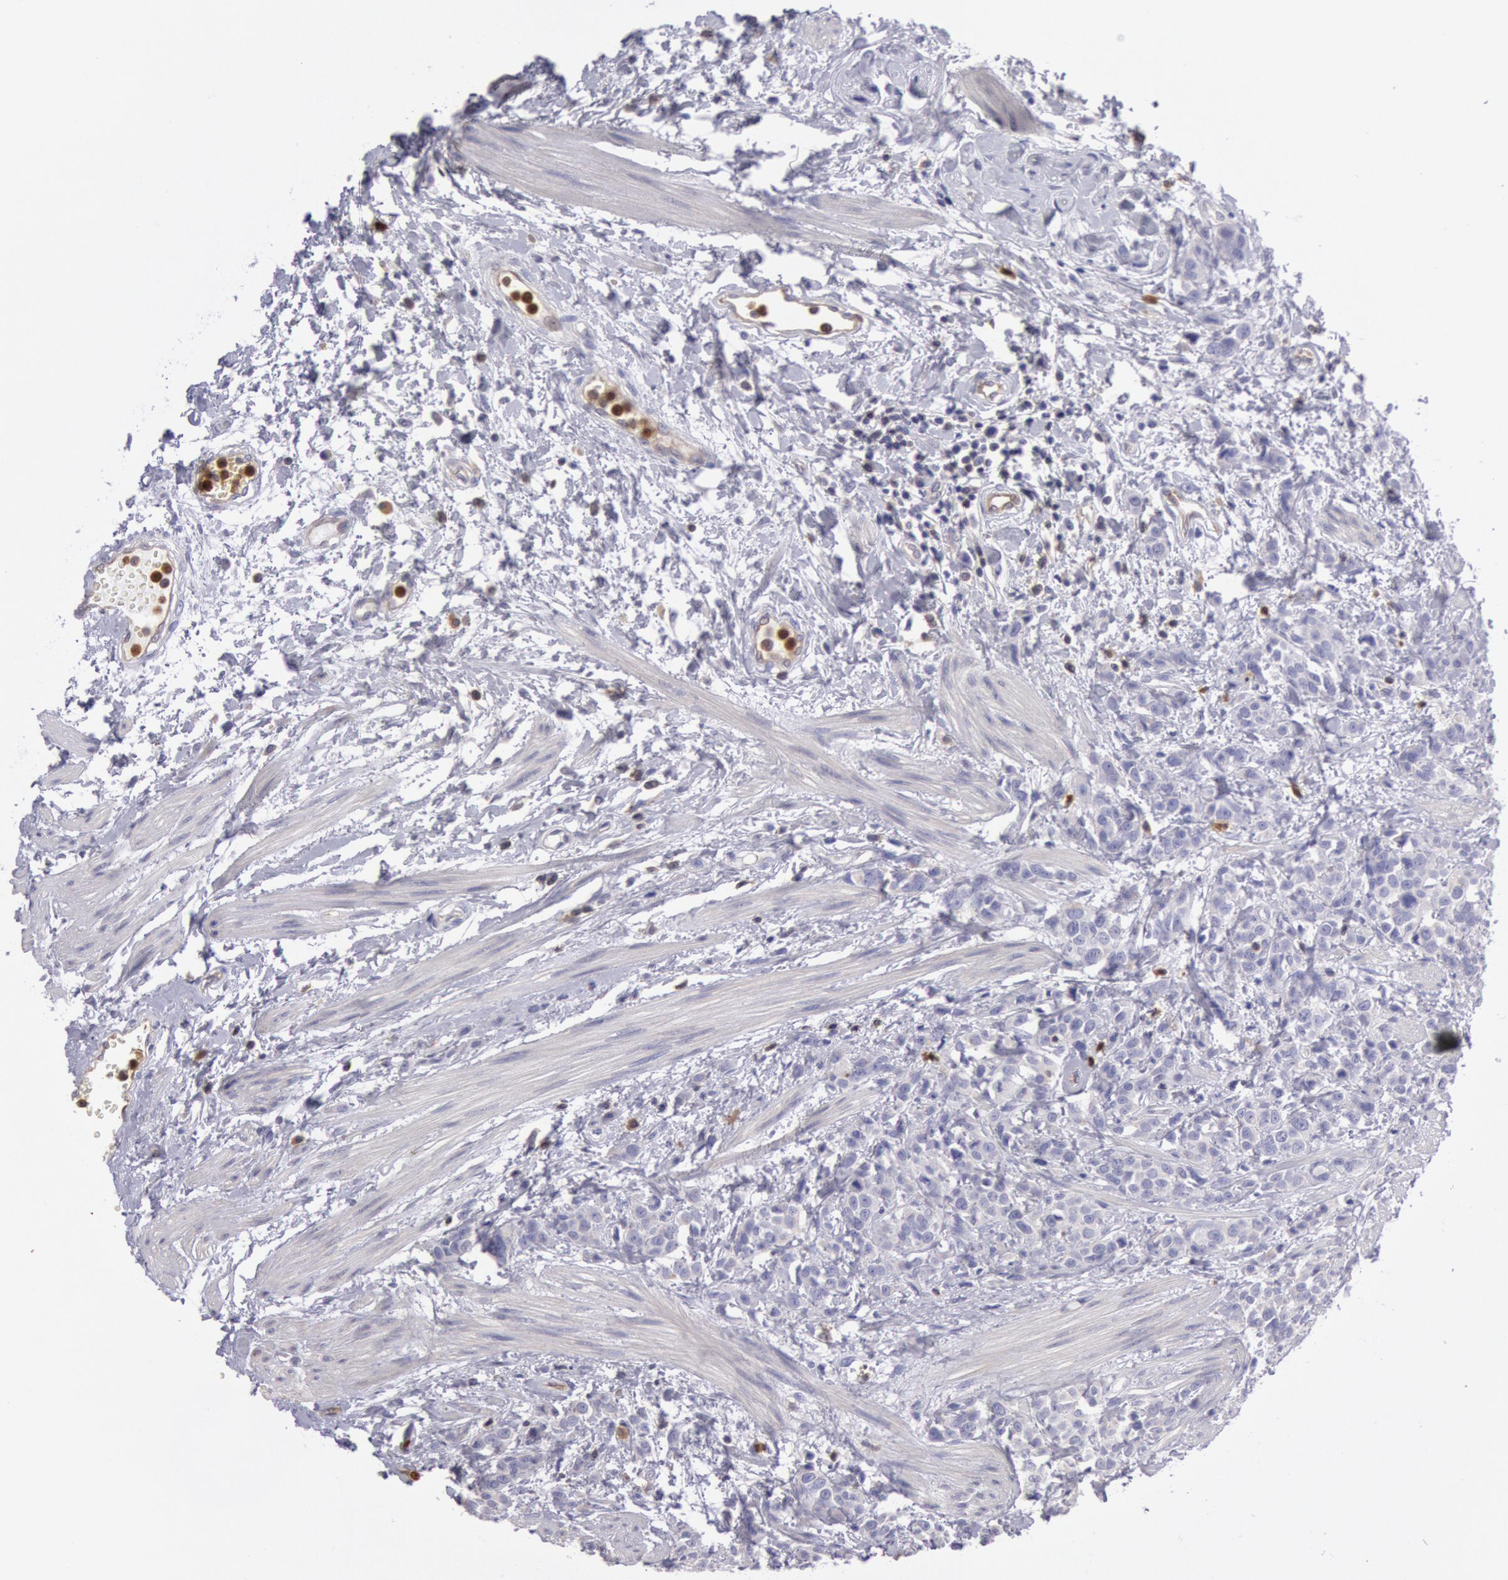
{"staining": {"intensity": "negative", "quantity": "none", "location": "none"}, "tissue": "urothelial cancer", "cell_type": "Tumor cells", "image_type": "cancer", "snomed": [{"axis": "morphology", "description": "Urothelial carcinoma, High grade"}, {"axis": "topography", "description": "Urinary bladder"}], "caption": "Immunohistochemical staining of human urothelial cancer exhibits no significant staining in tumor cells. The staining was performed using DAB (3,3'-diaminobenzidine) to visualize the protein expression in brown, while the nuclei were stained in blue with hematoxylin (Magnification: 20x).", "gene": "RAB27A", "patient": {"sex": "male", "age": 56}}